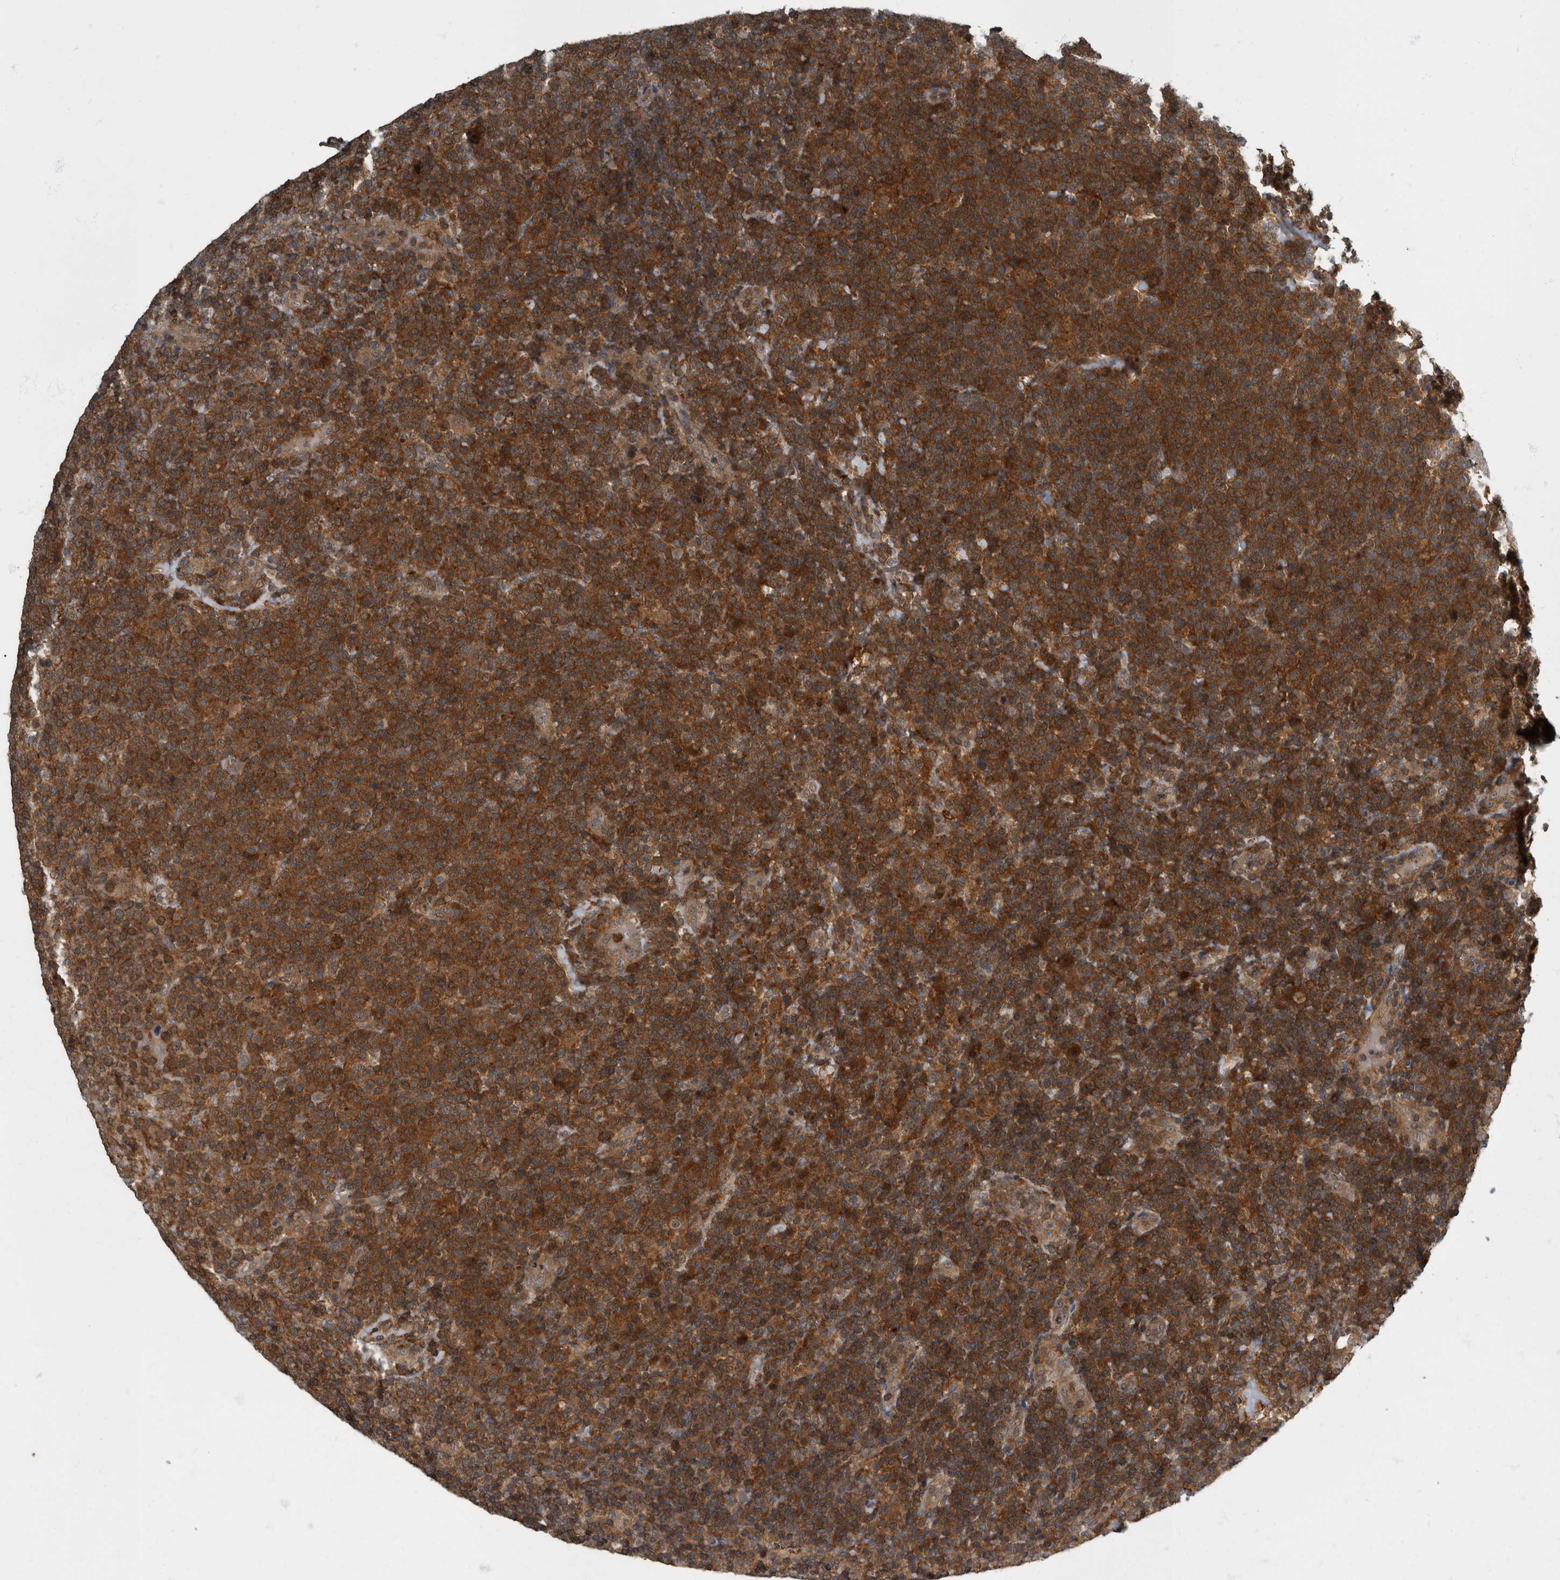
{"staining": {"intensity": "strong", "quantity": ">75%", "location": "cytoplasmic/membranous"}, "tissue": "lymphoma", "cell_type": "Tumor cells", "image_type": "cancer", "snomed": [{"axis": "morphology", "description": "Malignant lymphoma, non-Hodgkin's type, High grade"}, {"axis": "topography", "description": "Lymph node"}], "caption": "Lymphoma stained with a protein marker displays strong staining in tumor cells.", "gene": "RABGGTB", "patient": {"sex": "male", "age": 61}}